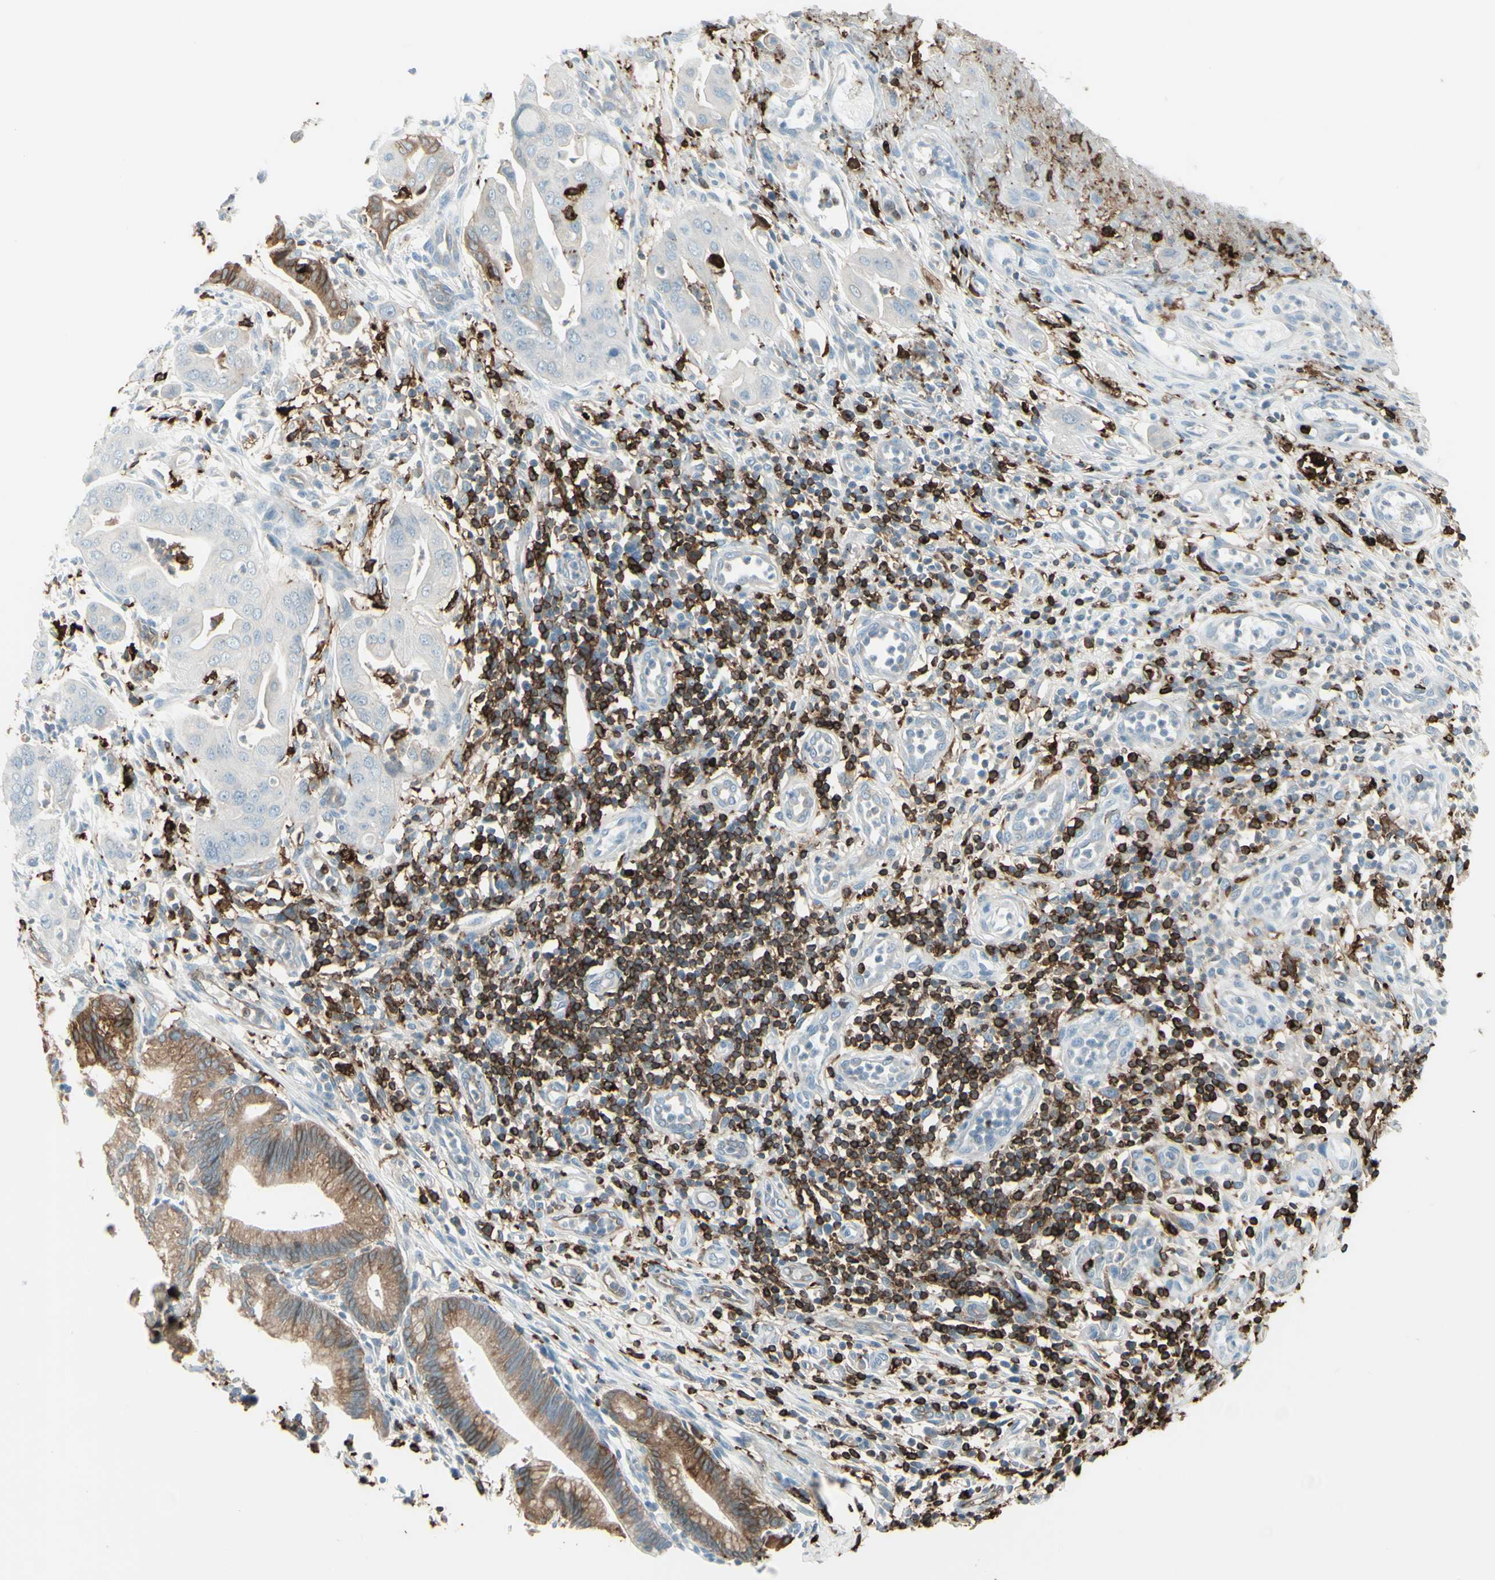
{"staining": {"intensity": "negative", "quantity": "none", "location": "none"}, "tissue": "pancreatic cancer", "cell_type": "Tumor cells", "image_type": "cancer", "snomed": [{"axis": "morphology", "description": "Adenocarcinoma, NOS"}, {"axis": "topography", "description": "Pancreas"}], "caption": "Protein analysis of adenocarcinoma (pancreatic) displays no significant staining in tumor cells.", "gene": "HLA-DPB1", "patient": {"sex": "female", "age": 75}}